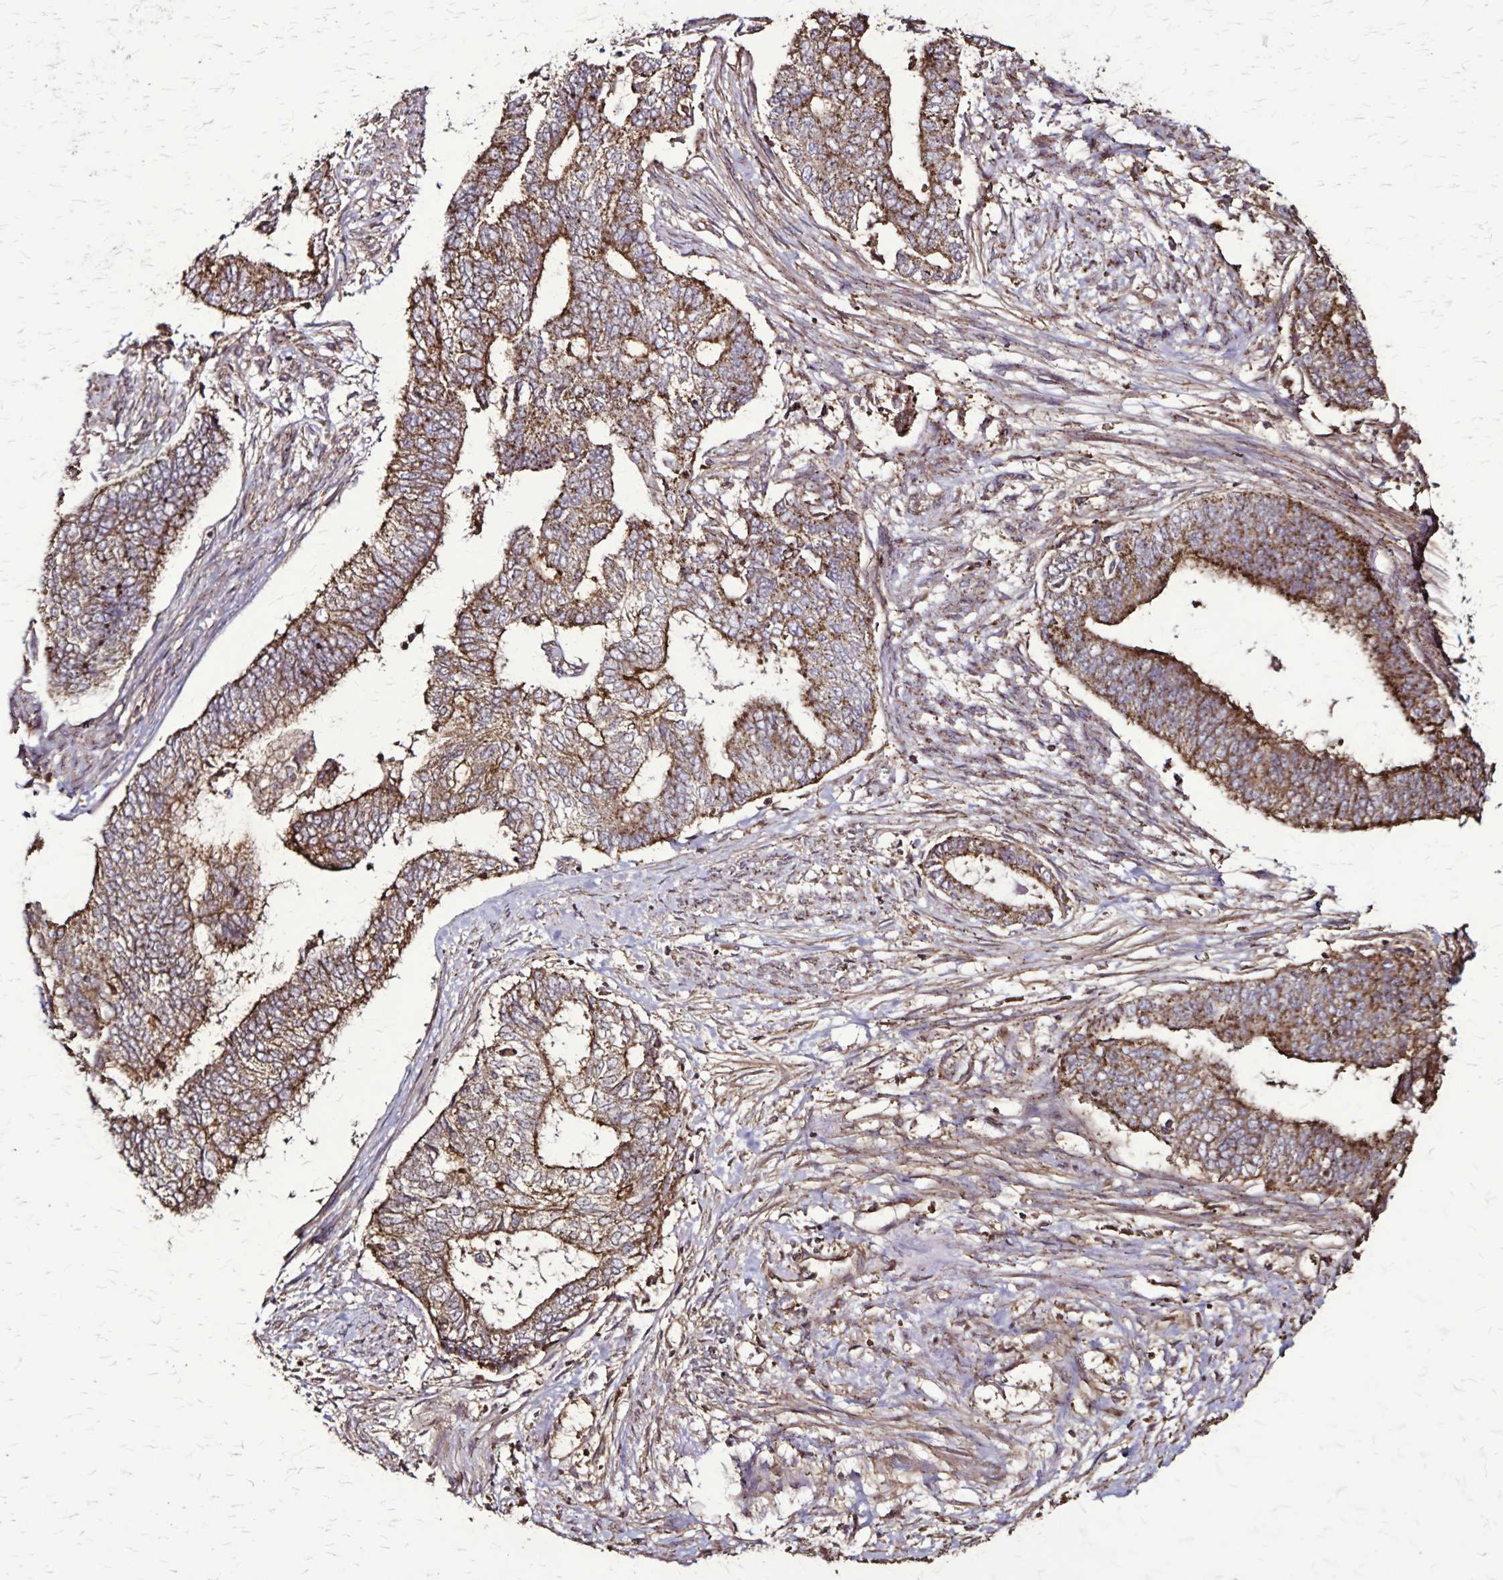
{"staining": {"intensity": "strong", "quantity": ">75%", "location": "cytoplasmic/membranous"}, "tissue": "endometrial cancer", "cell_type": "Tumor cells", "image_type": "cancer", "snomed": [{"axis": "morphology", "description": "Adenocarcinoma, NOS"}, {"axis": "topography", "description": "Endometrium"}], "caption": "This image displays endometrial cancer stained with immunohistochemistry to label a protein in brown. The cytoplasmic/membranous of tumor cells show strong positivity for the protein. Nuclei are counter-stained blue.", "gene": "CHMP1B", "patient": {"sex": "female", "age": 65}}